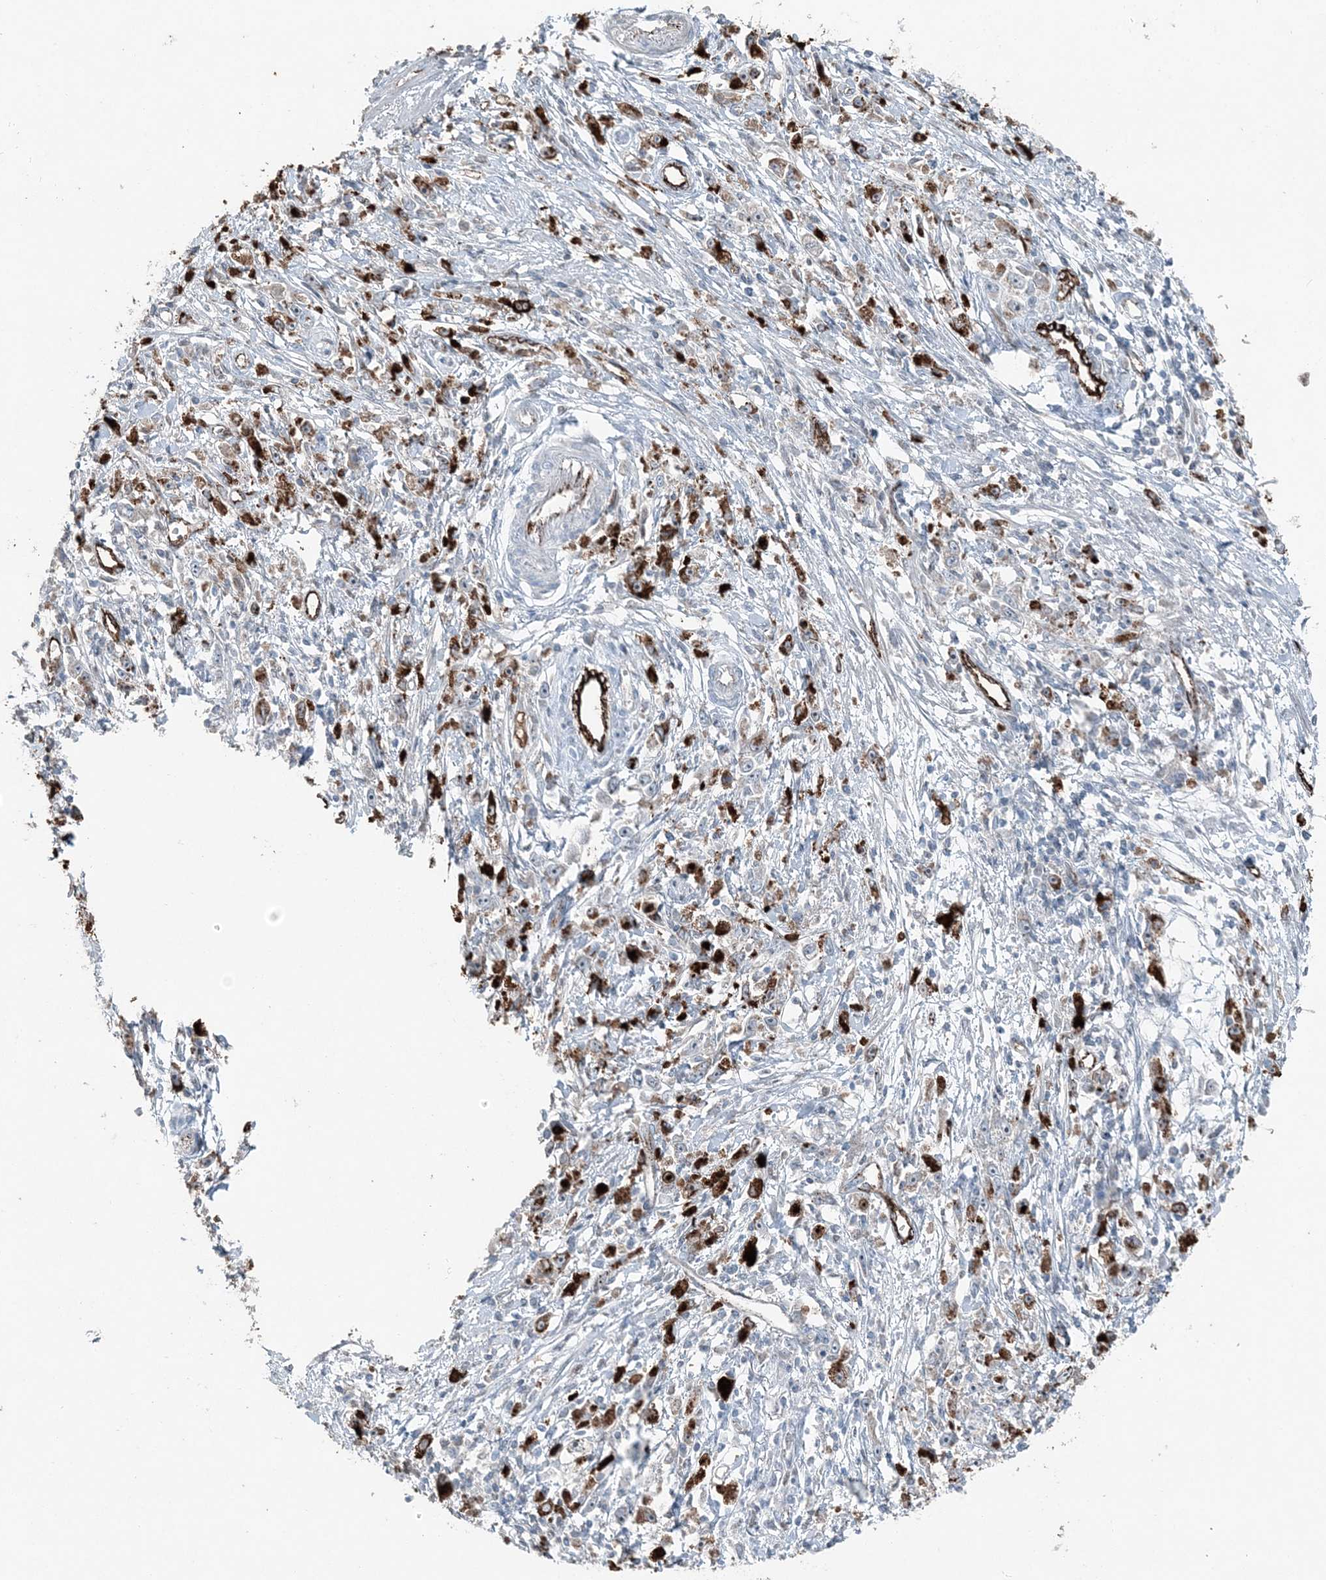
{"staining": {"intensity": "strong", "quantity": "25%-75%", "location": "cytoplasmic/membranous"}, "tissue": "stomach cancer", "cell_type": "Tumor cells", "image_type": "cancer", "snomed": [{"axis": "morphology", "description": "Adenocarcinoma, NOS"}, {"axis": "topography", "description": "Stomach"}], "caption": "A brown stain highlights strong cytoplasmic/membranous positivity of a protein in stomach cancer (adenocarcinoma) tumor cells. (DAB IHC with brightfield microscopy, high magnification).", "gene": "ELOVL7", "patient": {"sex": "female", "age": 59}}